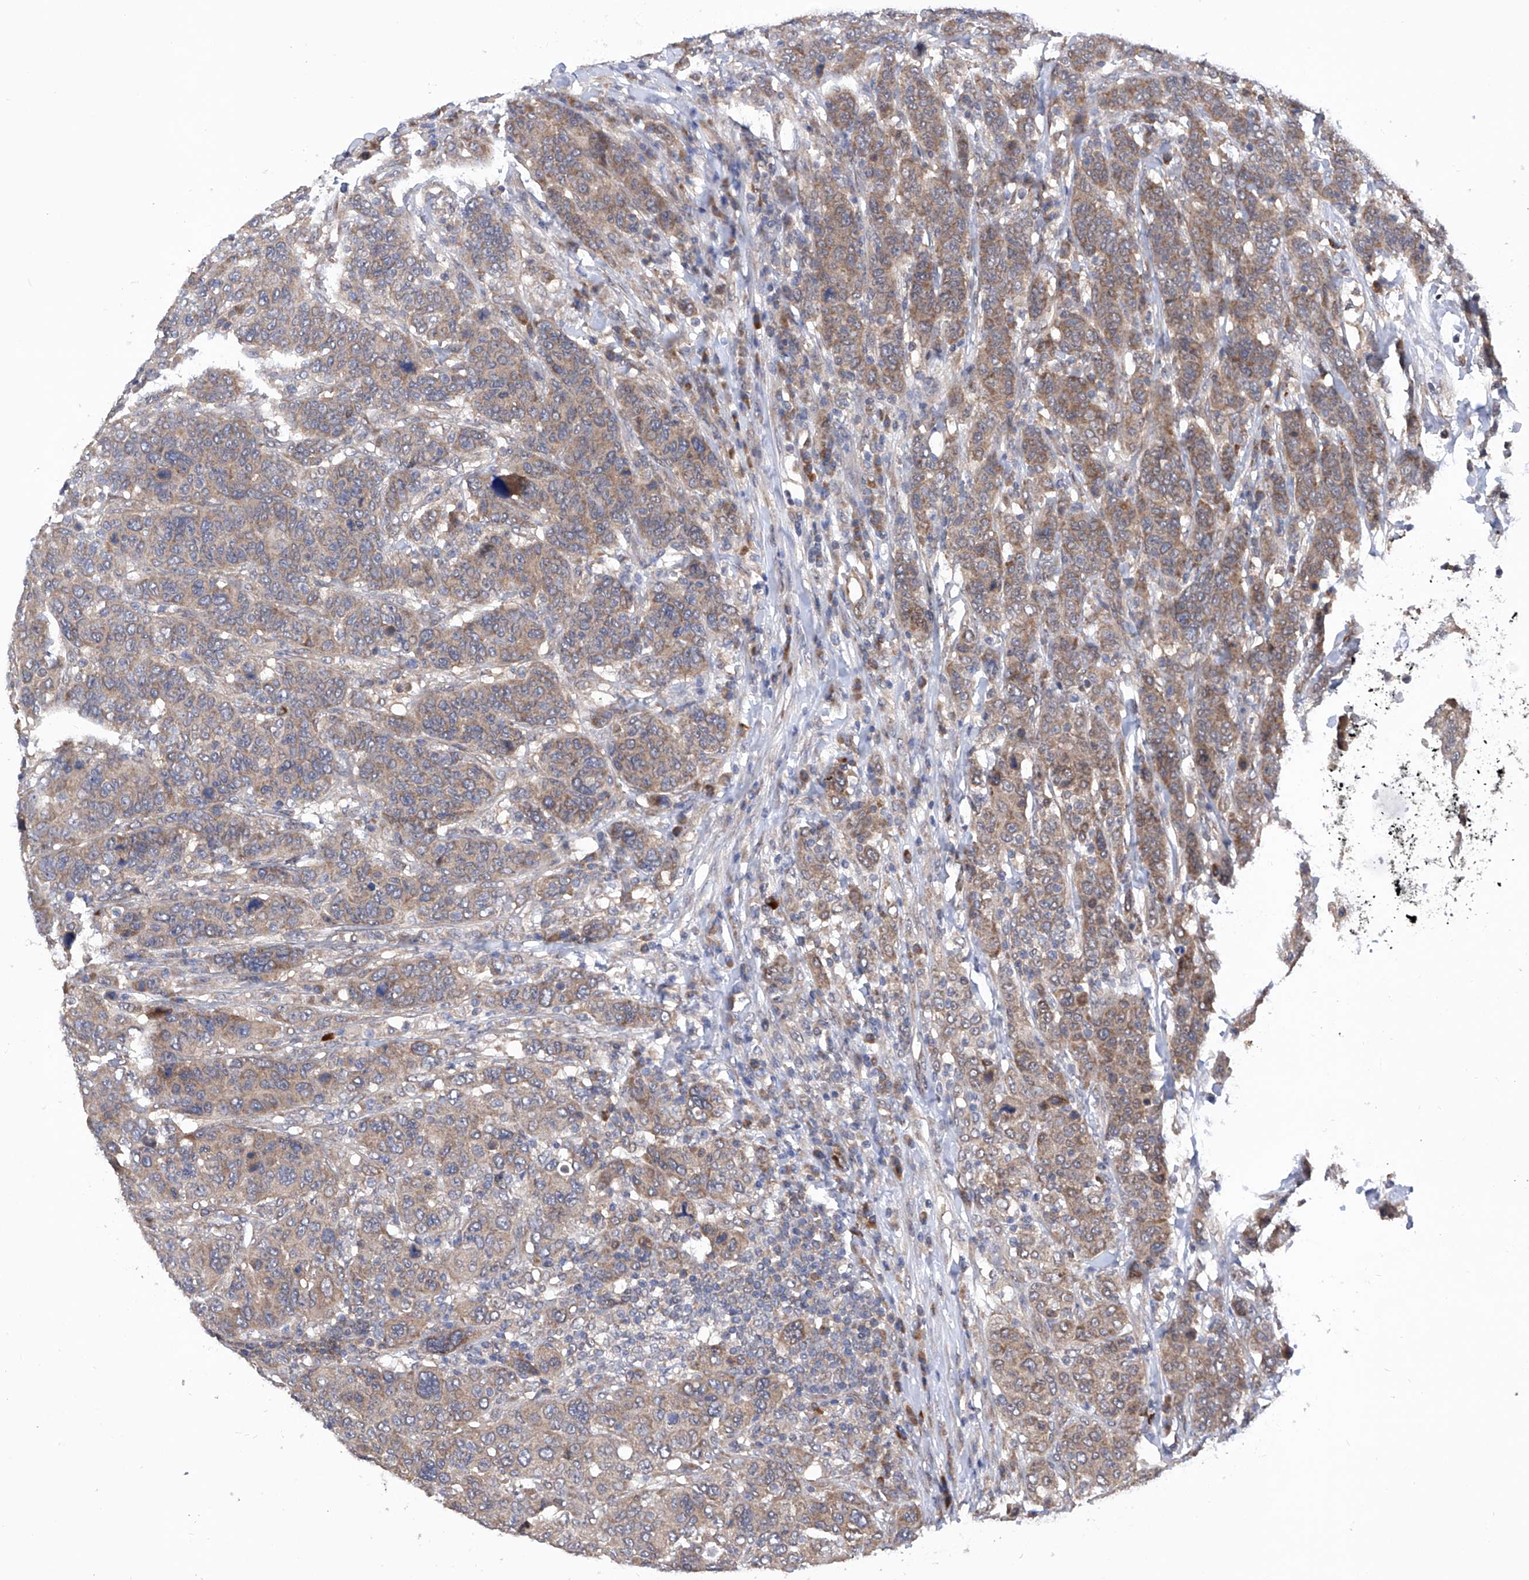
{"staining": {"intensity": "weak", "quantity": "25%-75%", "location": "cytoplasmic/membranous"}, "tissue": "breast cancer", "cell_type": "Tumor cells", "image_type": "cancer", "snomed": [{"axis": "morphology", "description": "Duct carcinoma"}, {"axis": "topography", "description": "Breast"}], "caption": "DAB (3,3'-diaminobenzidine) immunohistochemical staining of breast cancer (invasive ductal carcinoma) reveals weak cytoplasmic/membranous protein positivity in about 25%-75% of tumor cells.", "gene": "USP45", "patient": {"sex": "female", "age": 37}}